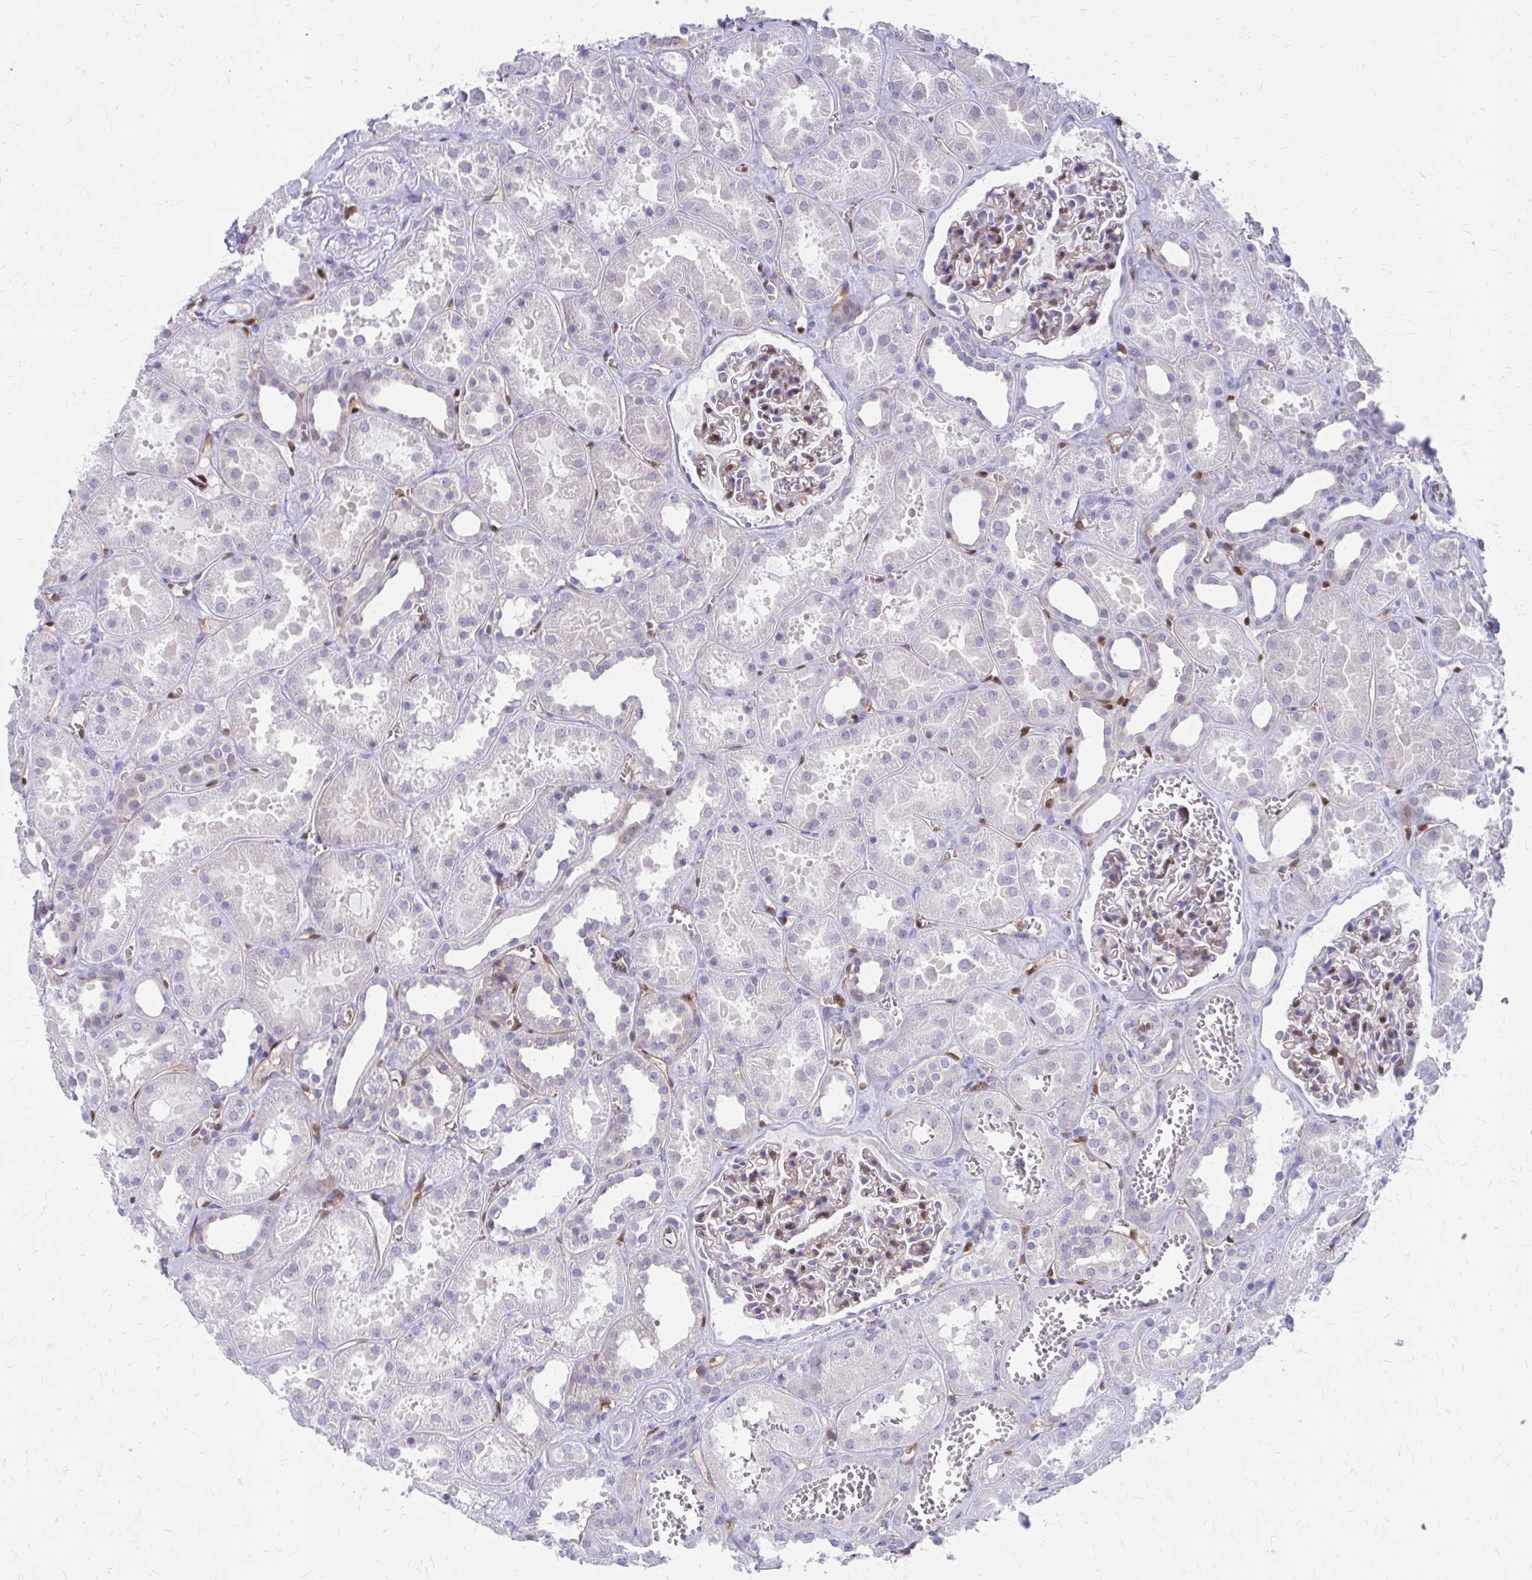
{"staining": {"intensity": "moderate", "quantity": "<25%", "location": "cytoplasmic/membranous"}, "tissue": "kidney", "cell_type": "Cells in glomeruli", "image_type": "normal", "snomed": [{"axis": "morphology", "description": "Normal tissue, NOS"}, {"axis": "topography", "description": "Kidney"}], "caption": "Protein positivity by IHC reveals moderate cytoplasmic/membranous expression in about <25% of cells in glomeruli in benign kidney.", "gene": "CLIC2", "patient": {"sex": "female", "age": 41}}